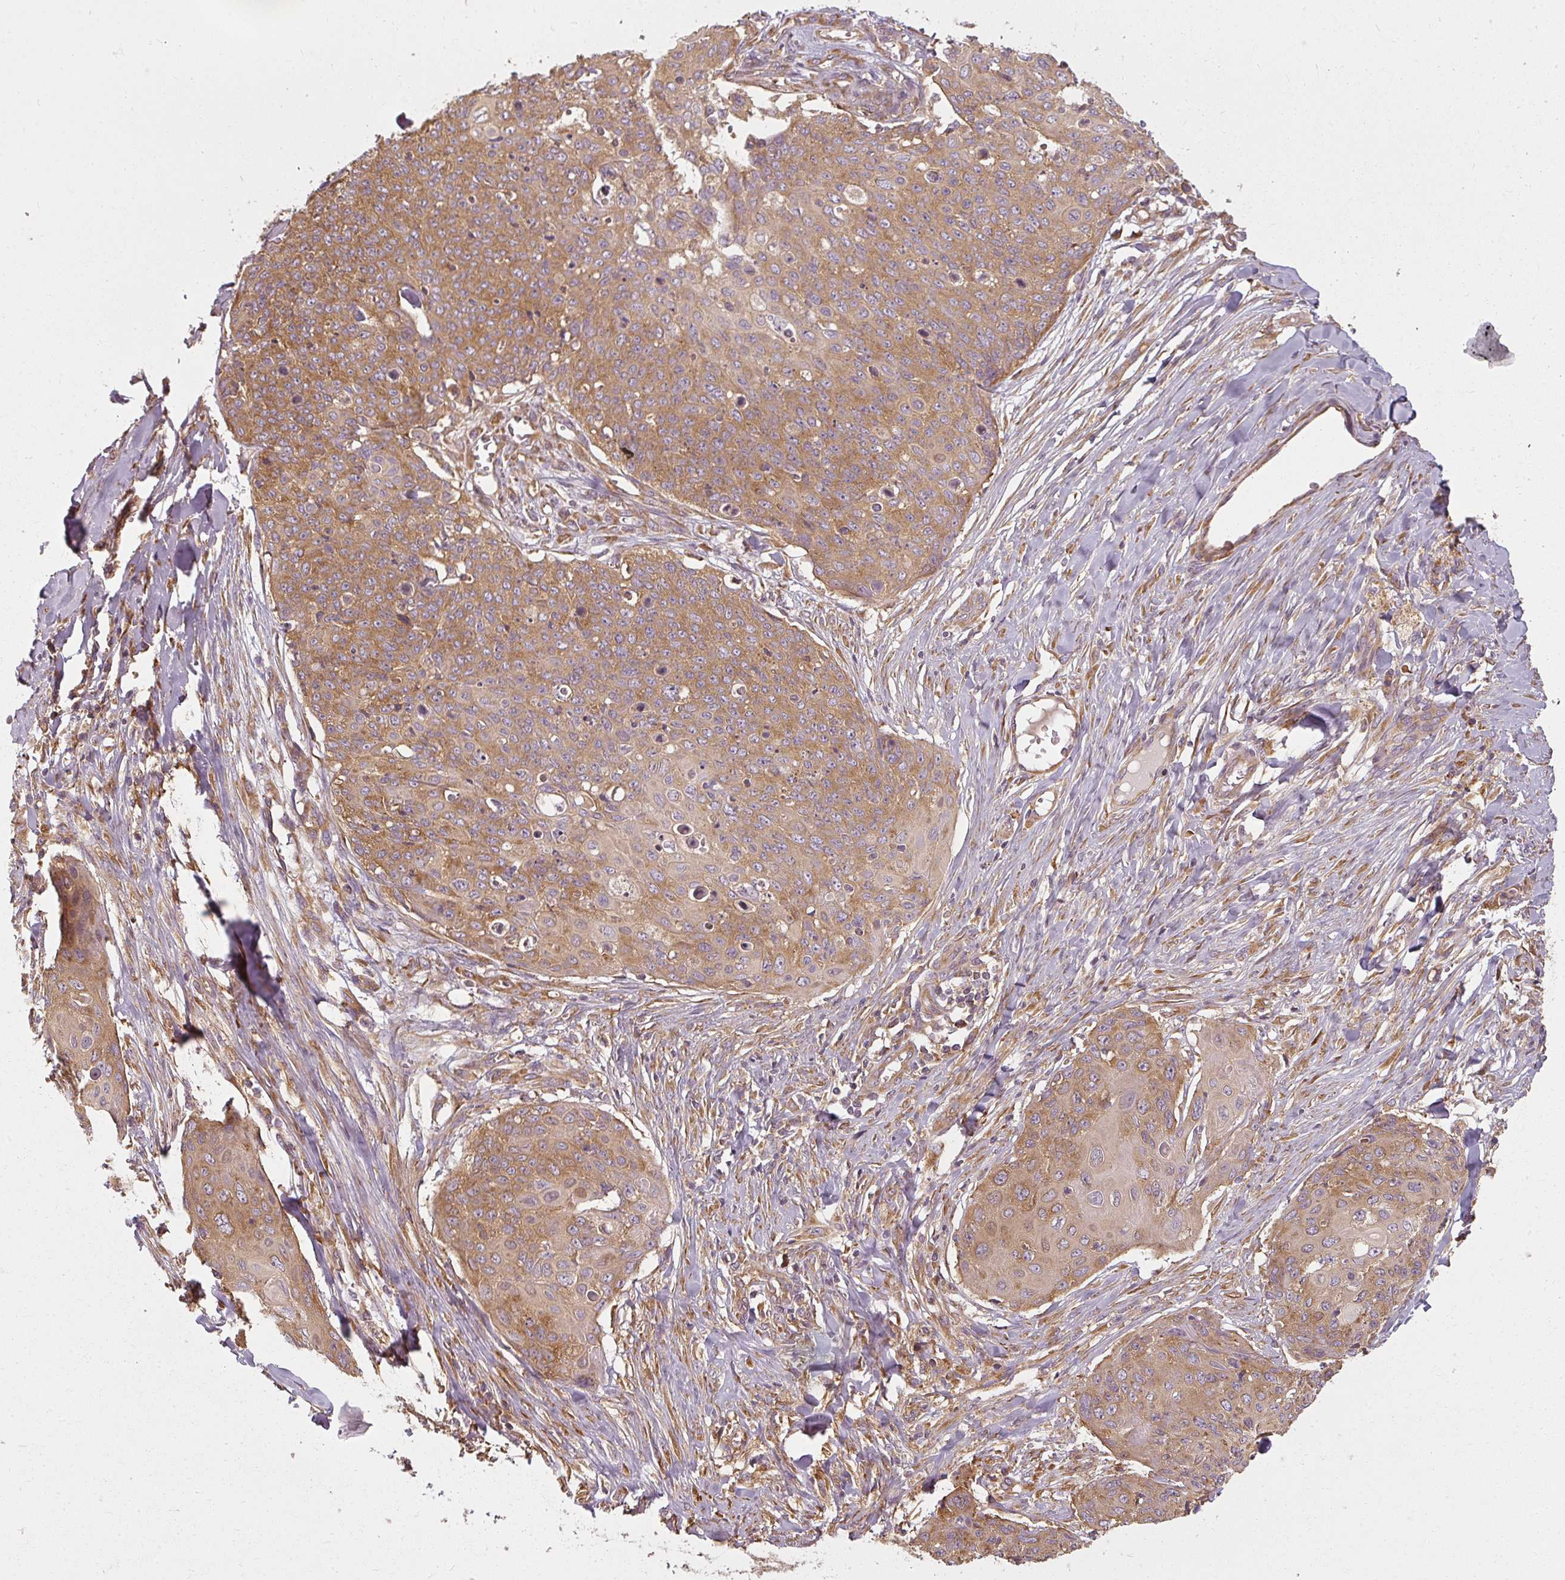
{"staining": {"intensity": "strong", "quantity": ">75%", "location": "cytoplasmic/membranous"}, "tissue": "skin cancer", "cell_type": "Tumor cells", "image_type": "cancer", "snomed": [{"axis": "morphology", "description": "Squamous cell carcinoma, NOS"}, {"axis": "topography", "description": "Skin"}, {"axis": "topography", "description": "Vulva"}], "caption": "An image of skin cancer (squamous cell carcinoma) stained for a protein exhibits strong cytoplasmic/membranous brown staining in tumor cells. (IHC, brightfield microscopy, high magnification).", "gene": "RPL24", "patient": {"sex": "female", "age": 85}}